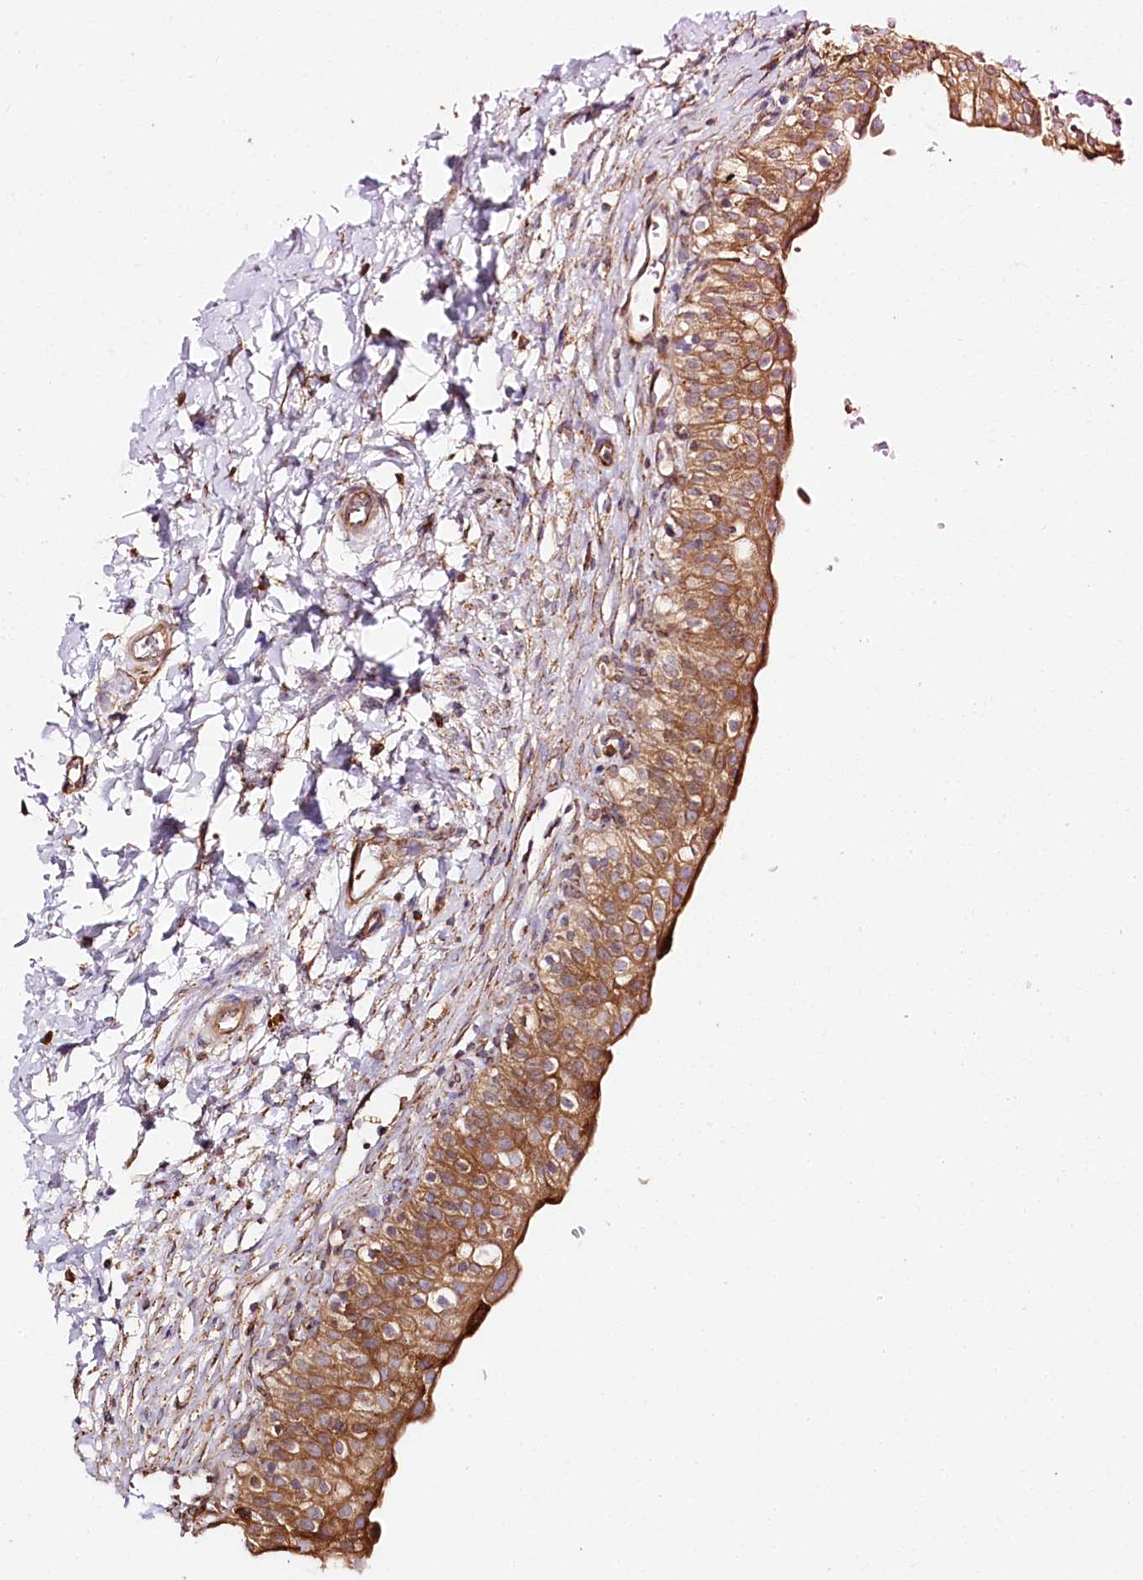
{"staining": {"intensity": "moderate", "quantity": ">75%", "location": "cytoplasmic/membranous"}, "tissue": "urinary bladder", "cell_type": "Urothelial cells", "image_type": "normal", "snomed": [{"axis": "morphology", "description": "Normal tissue, NOS"}, {"axis": "topography", "description": "Urinary bladder"}], "caption": "Immunohistochemistry photomicrograph of normal human urinary bladder stained for a protein (brown), which shows medium levels of moderate cytoplasmic/membranous positivity in approximately >75% of urothelial cells.", "gene": "CNPY2", "patient": {"sex": "male", "age": 55}}